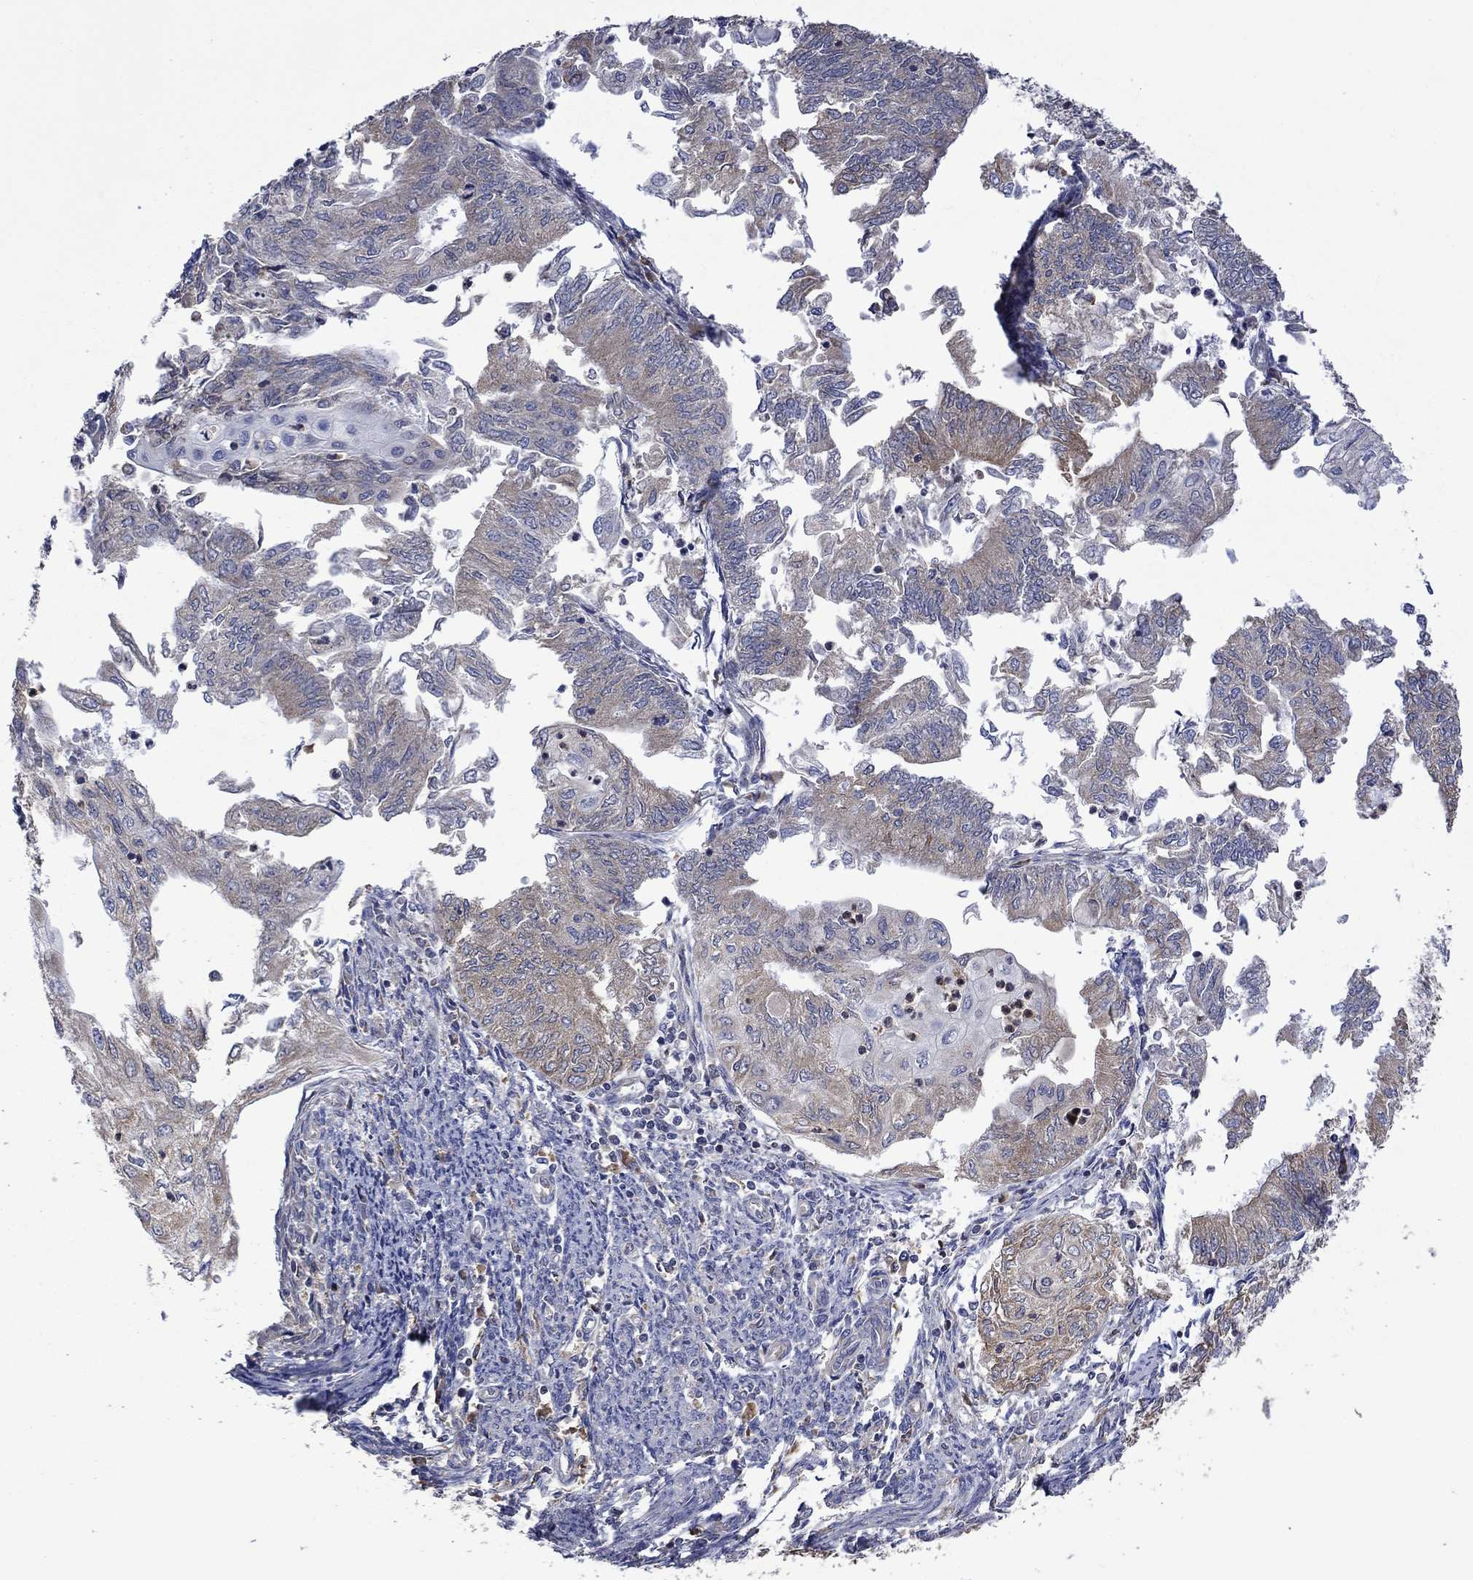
{"staining": {"intensity": "weak", "quantity": "25%-75%", "location": "cytoplasmic/membranous"}, "tissue": "endometrial cancer", "cell_type": "Tumor cells", "image_type": "cancer", "snomed": [{"axis": "morphology", "description": "Adenocarcinoma, NOS"}, {"axis": "topography", "description": "Endometrium"}], "caption": "Endometrial cancer (adenocarcinoma) tissue exhibits weak cytoplasmic/membranous staining in about 25%-75% of tumor cells", "gene": "FURIN", "patient": {"sex": "female", "age": 59}}